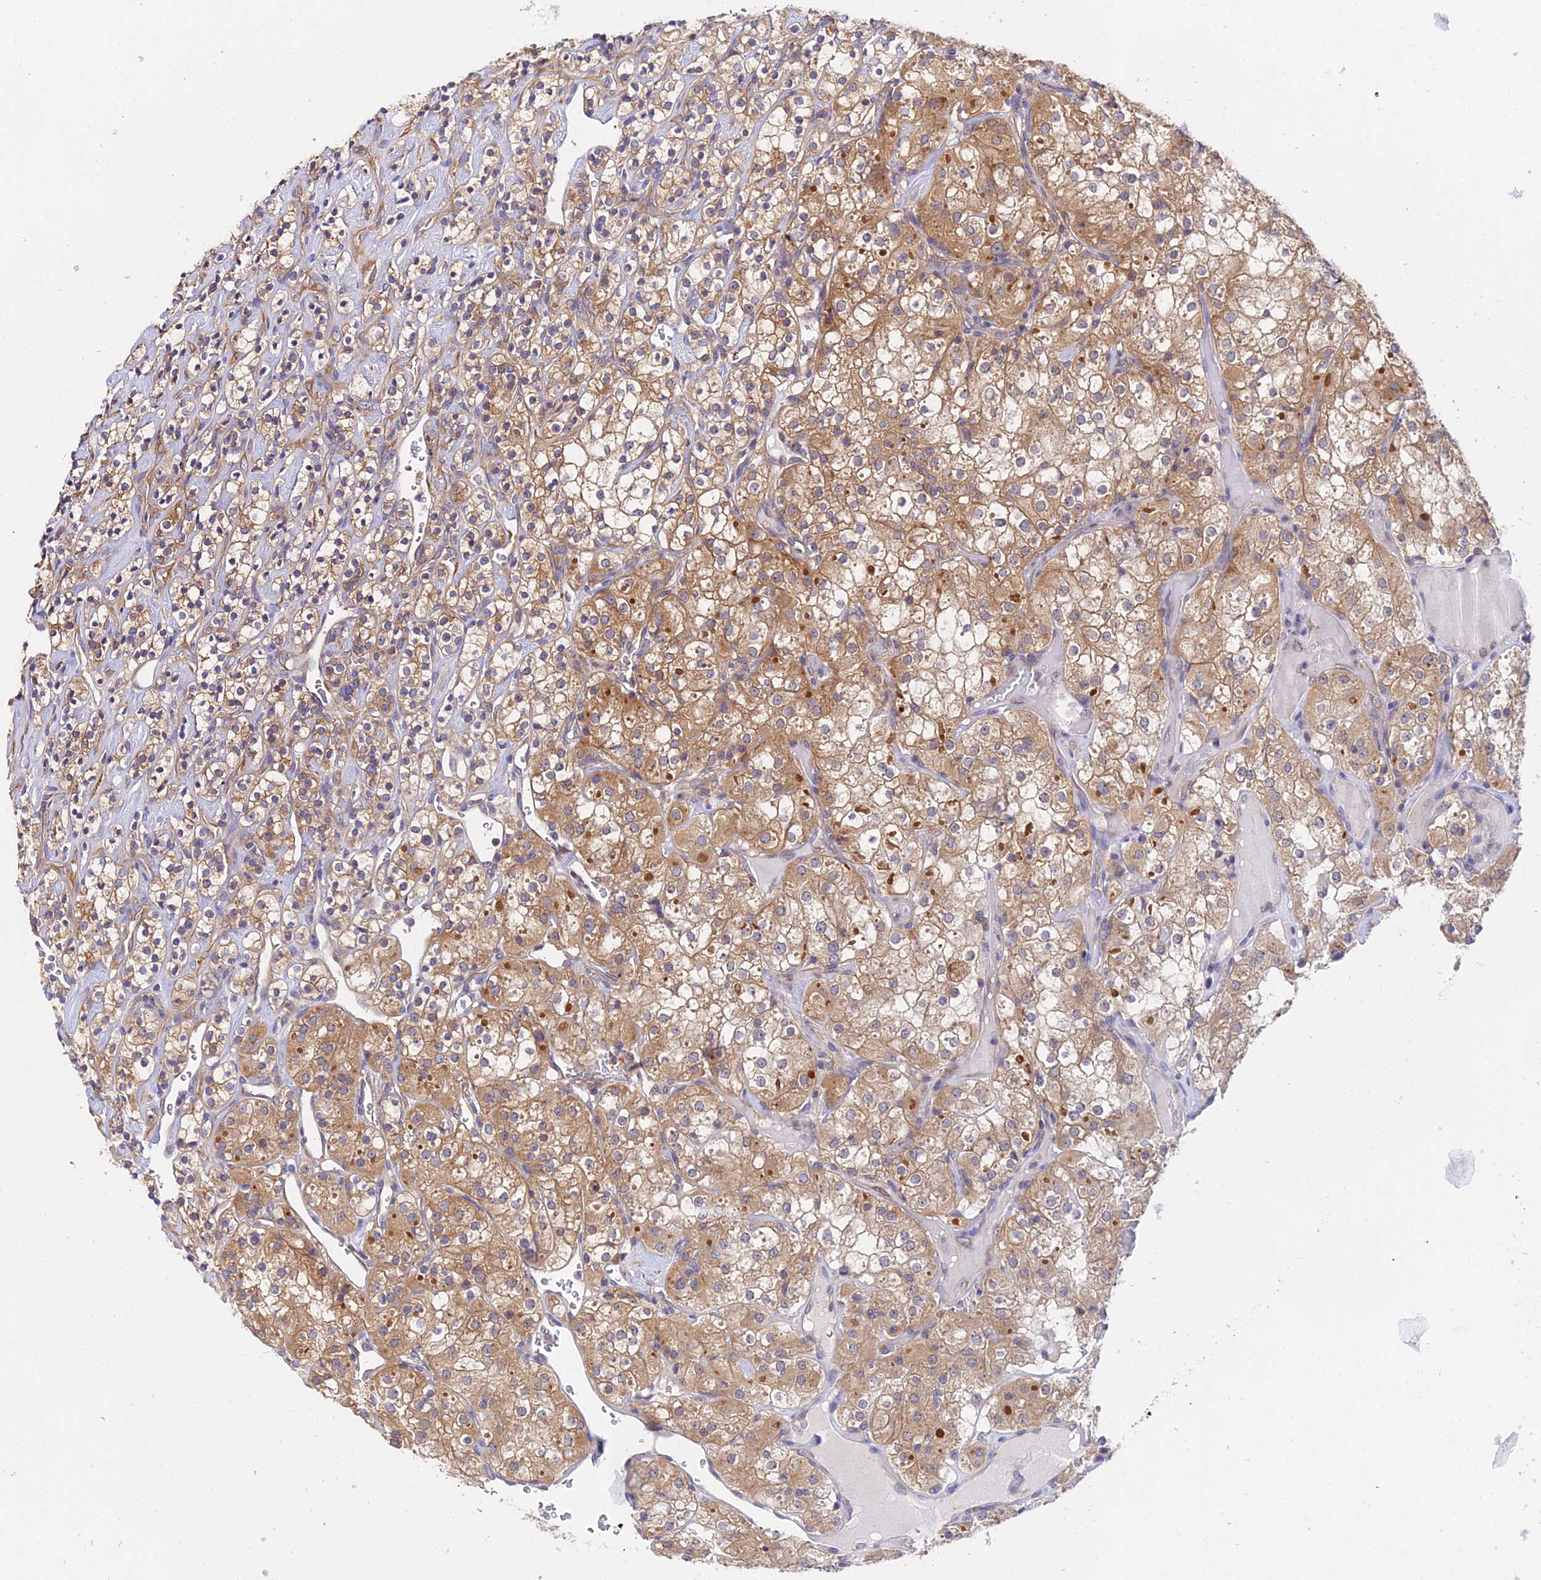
{"staining": {"intensity": "moderate", "quantity": ">75%", "location": "cytoplasmic/membranous"}, "tissue": "renal cancer", "cell_type": "Tumor cells", "image_type": "cancer", "snomed": [{"axis": "morphology", "description": "Adenocarcinoma, NOS"}, {"axis": "topography", "description": "Kidney"}], "caption": "Protein expression analysis of renal cancer reveals moderate cytoplasmic/membranous staining in about >75% of tumor cells.", "gene": "PPP2R2C", "patient": {"sex": "male", "age": 77}}